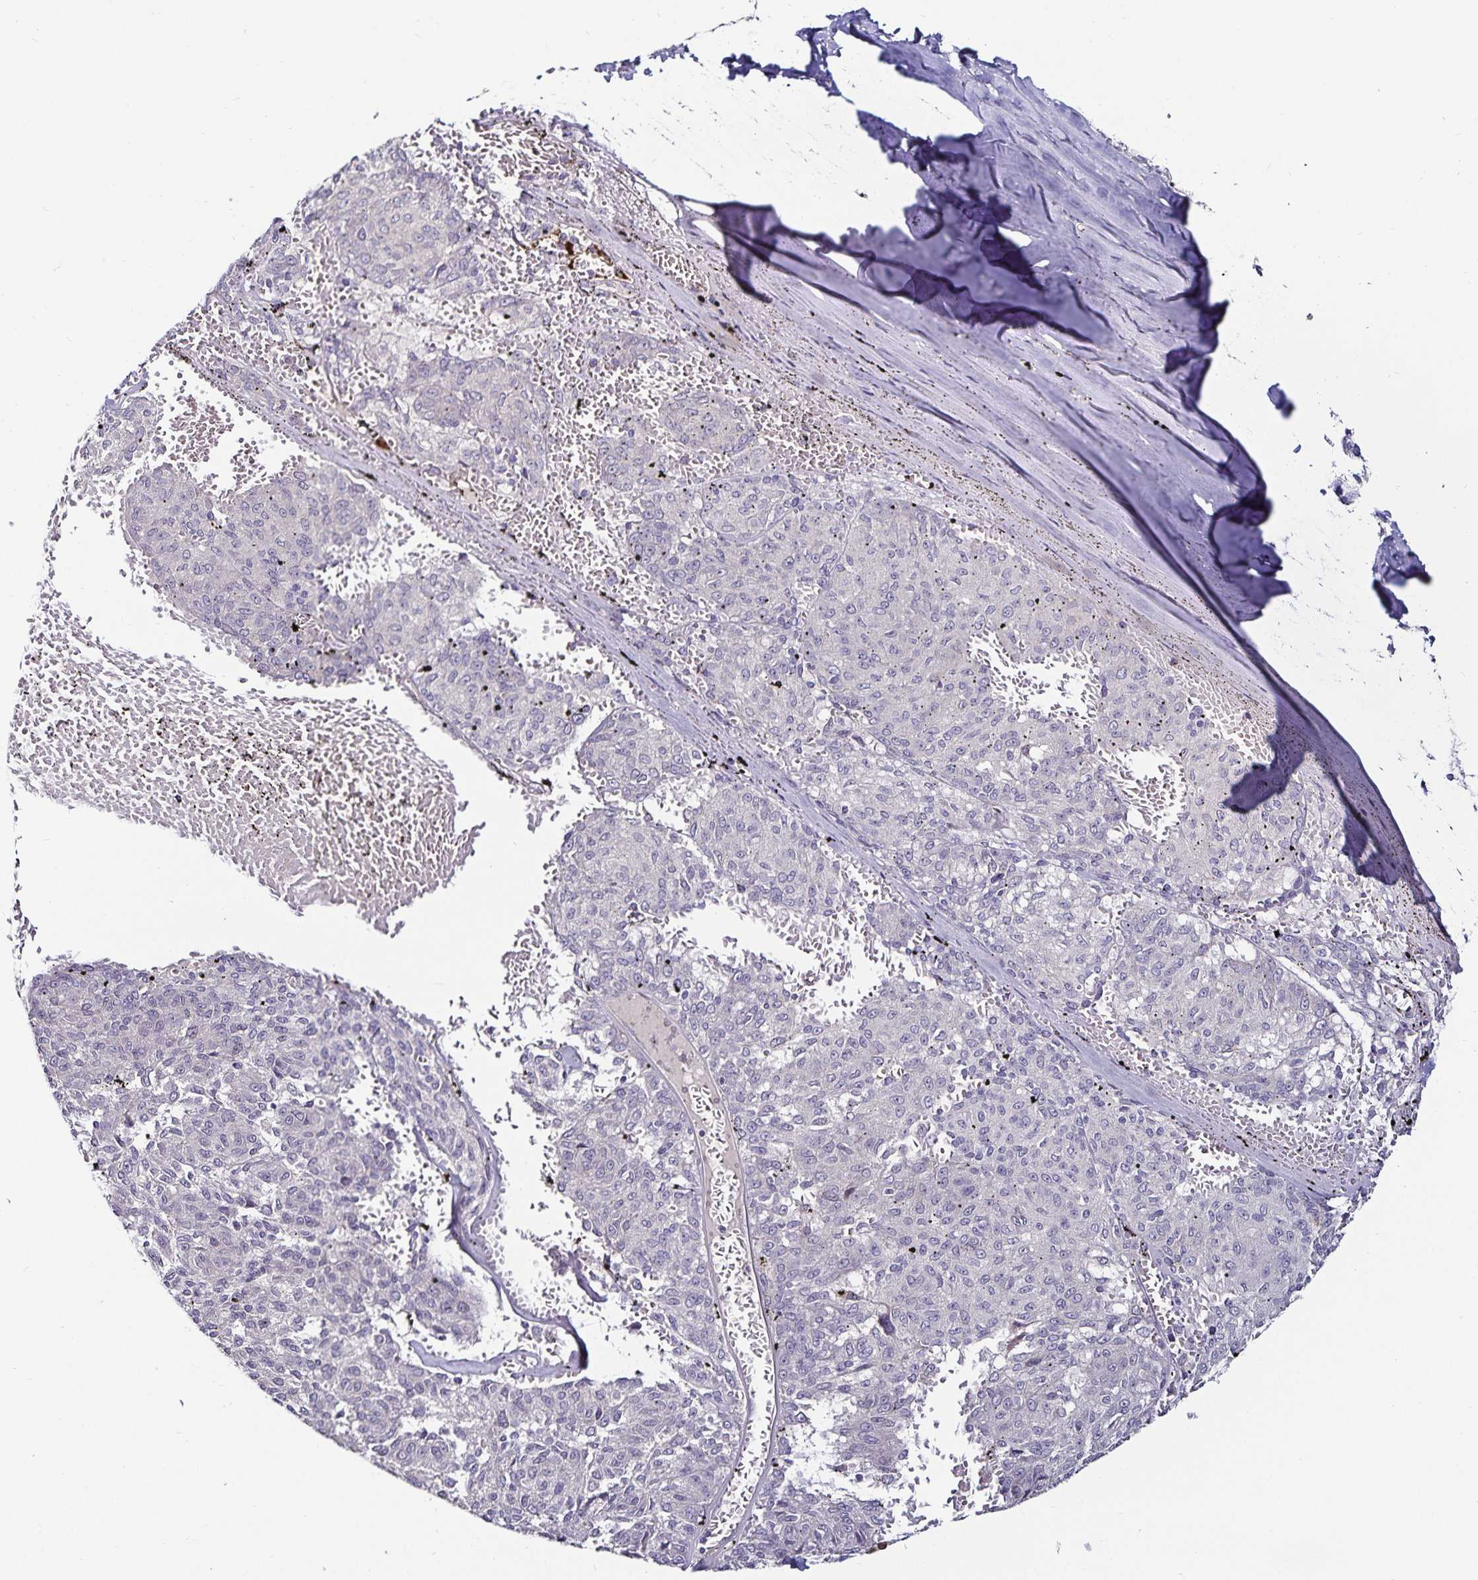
{"staining": {"intensity": "negative", "quantity": "none", "location": "none"}, "tissue": "melanoma", "cell_type": "Tumor cells", "image_type": "cancer", "snomed": [{"axis": "morphology", "description": "Malignant melanoma, NOS"}, {"axis": "topography", "description": "Skin"}], "caption": "An image of human melanoma is negative for staining in tumor cells.", "gene": "ACSL5", "patient": {"sex": "female", "age": 72}}